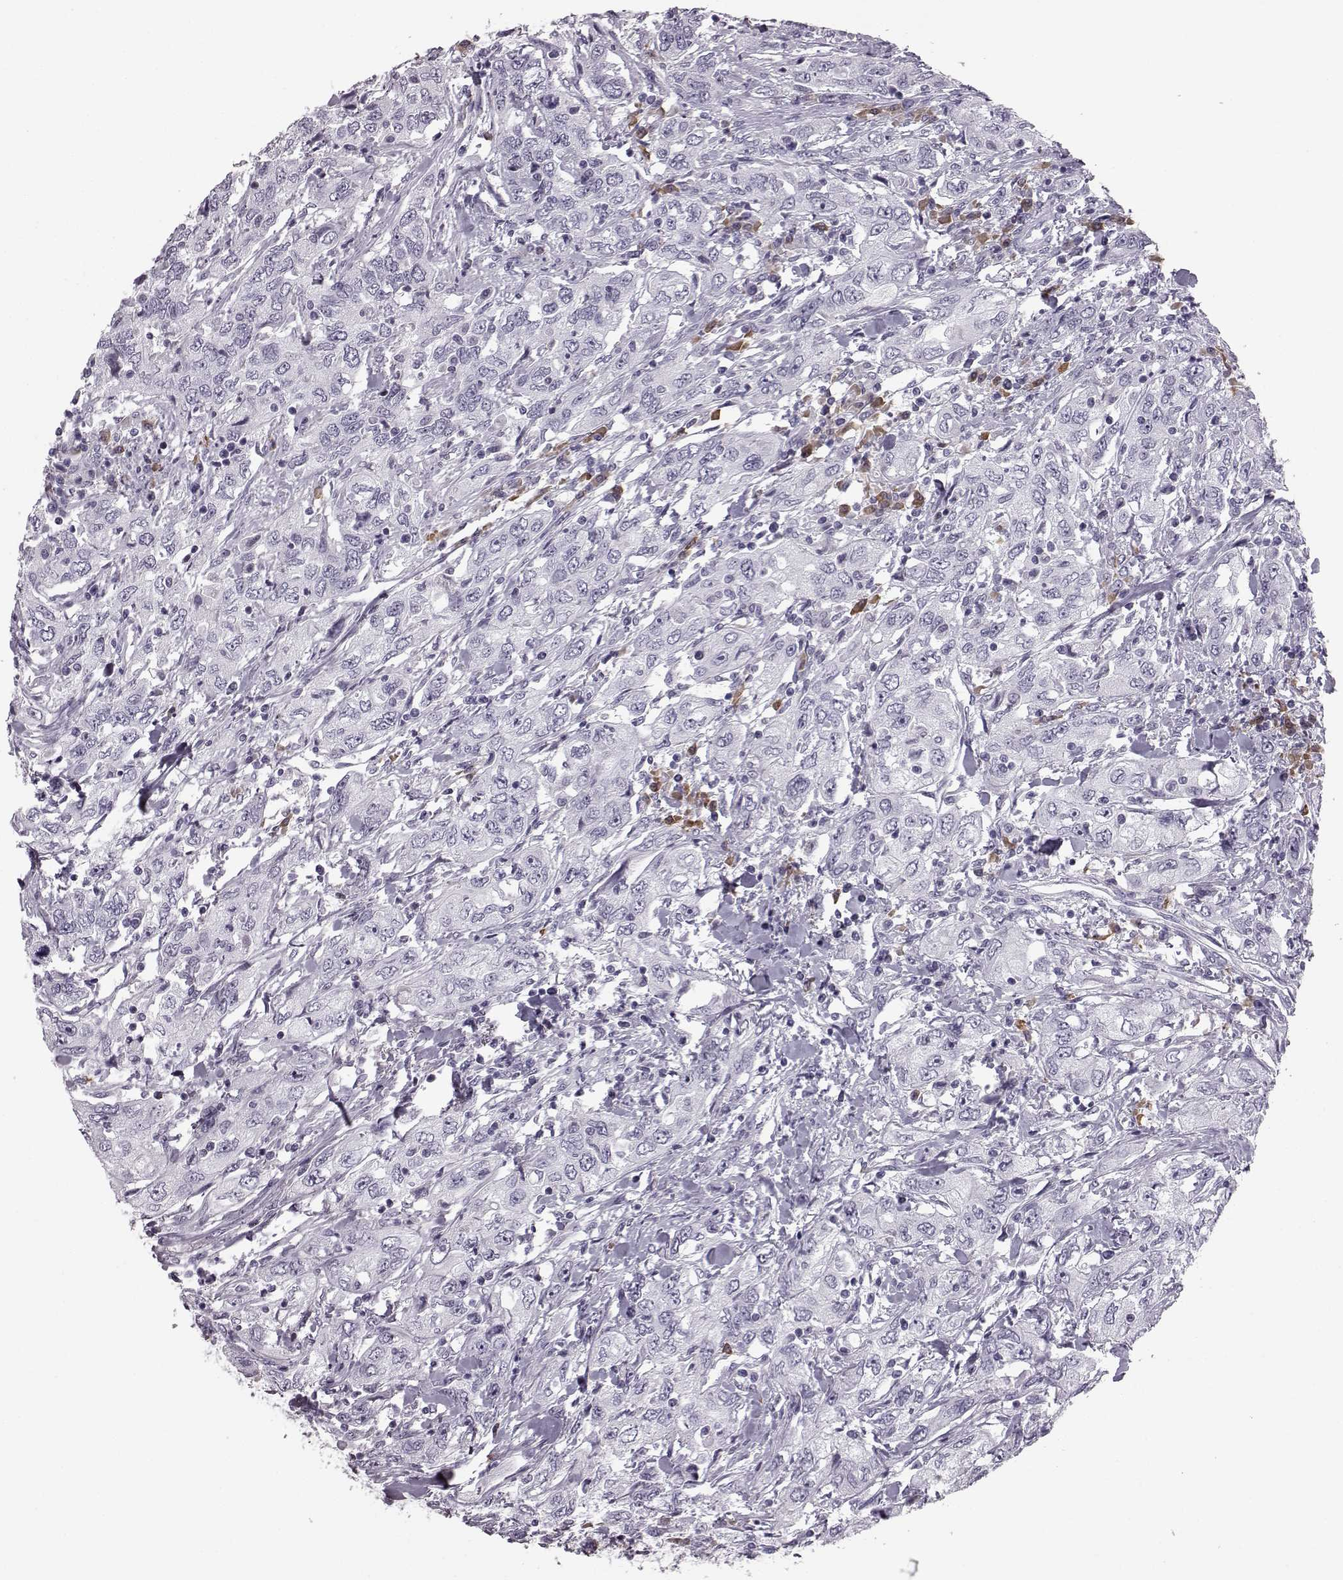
{"staining": {"intensity": "negative", "quantity": "none", "location": "none"}, "tissue": "urothelial cancer", "cell_type": "Tumor cells", "image_type": "cancer", "snomed": [{"axis": "morphology", "description": "Urothelial carcinoma, High grade"}, {"axis": "topography", "description": "Urinary bladder"}], "caption": "This is a photomicrograph of immunohistochemistry (IHC) staining of urothelial cancer, which shows no staining in tumor cells. (DAB (3,3'-diaminobenzidine) IHC with hematoxylin counter stain).", "gene": "JSRP1", "patient": {"sex": "male", "age": 76}}